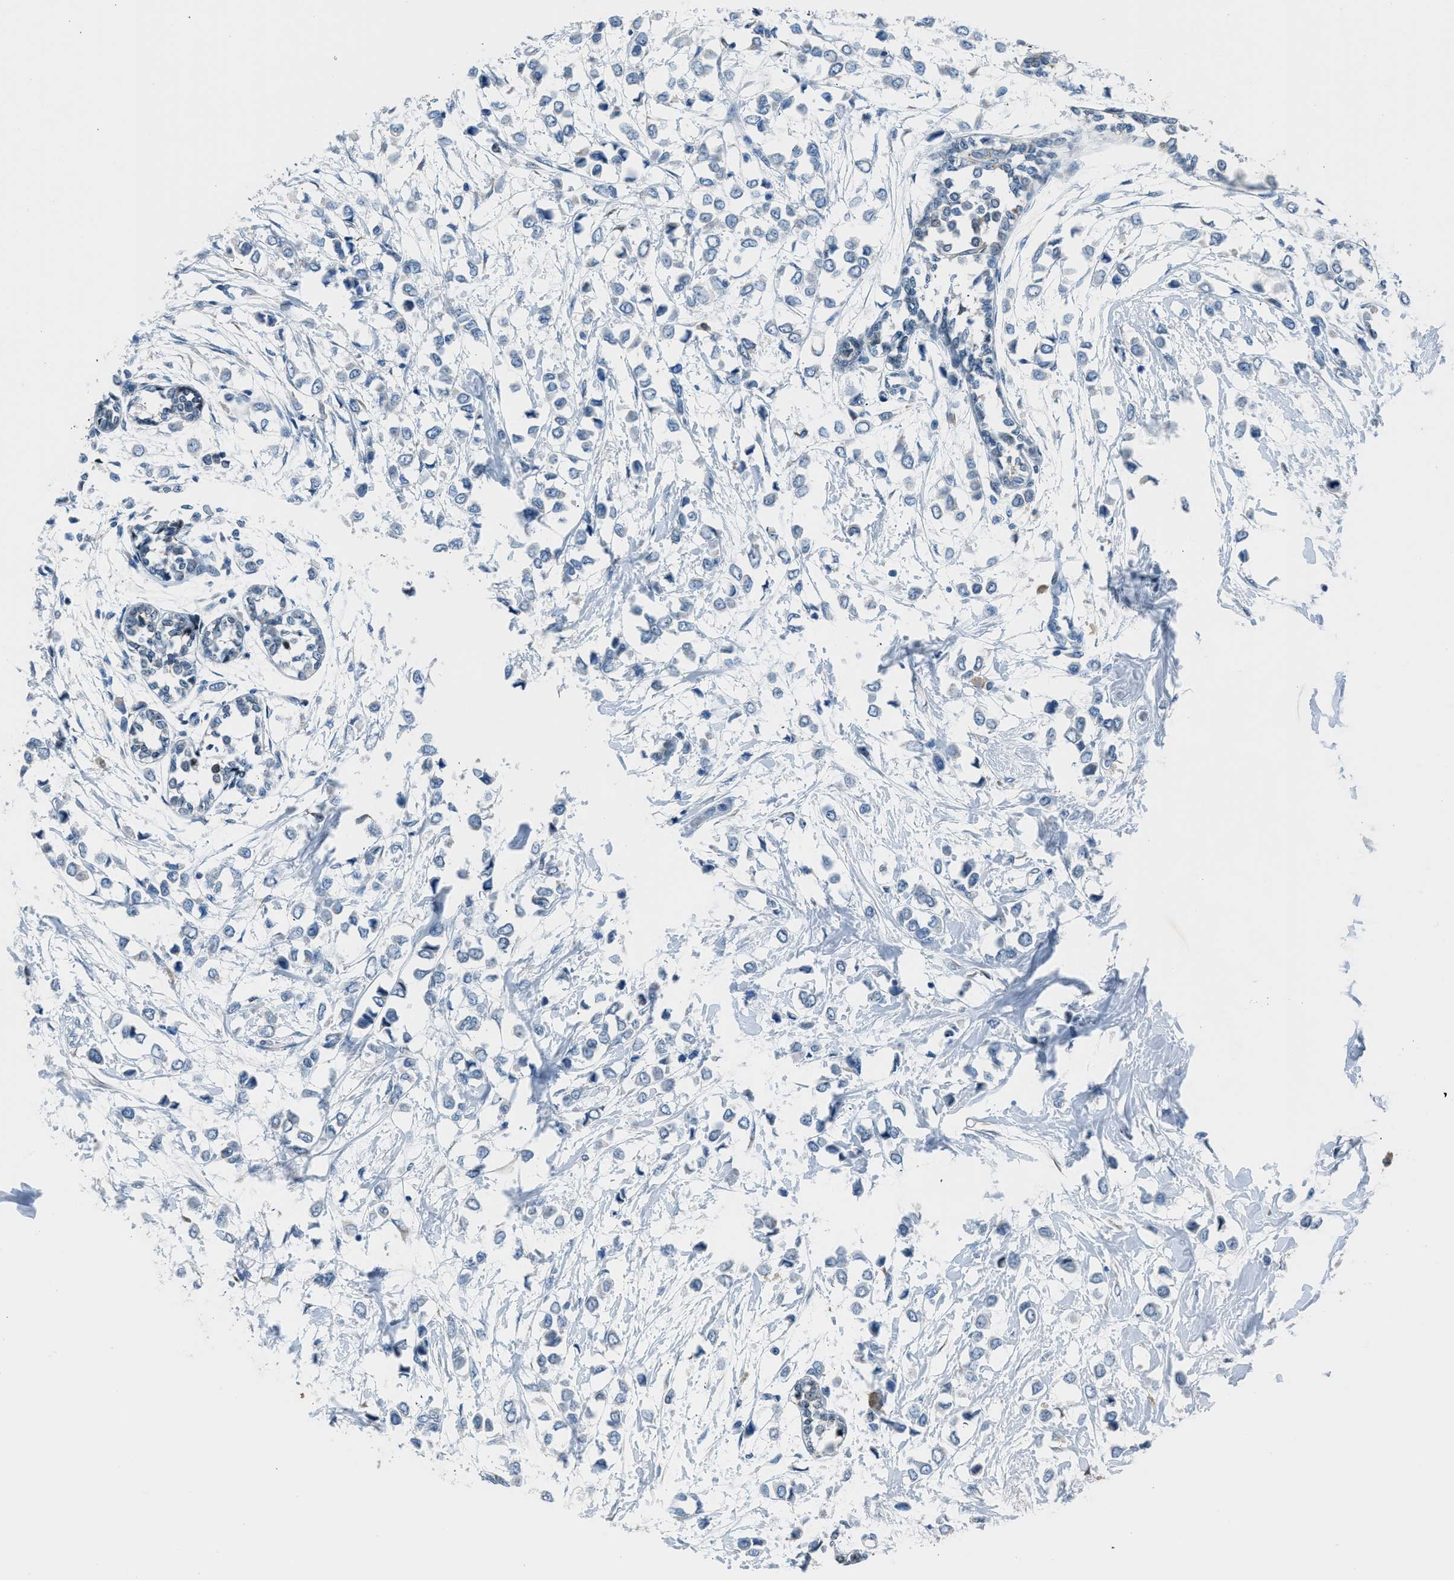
{"staining": {"intensity": "negative", "quantity": "none", "location": "none"}, "tissue": "breast cancer", "cell_type": "Tumor cells", "image_type": "cancer", "snomed": [{"axis": "morphology", "description": "Lobular carcinoma"}, {"axis": "topography", "description": "Breast"}], "caption": "Tumor cells show no significant positivity in breast cancer (lobular carcinoma). (DAB (3,3'-diaminobenzidine) IHC with hematoxylin counter stain).", "gene": "RNF41", "patient": {"sex": "female", "age": 51}}